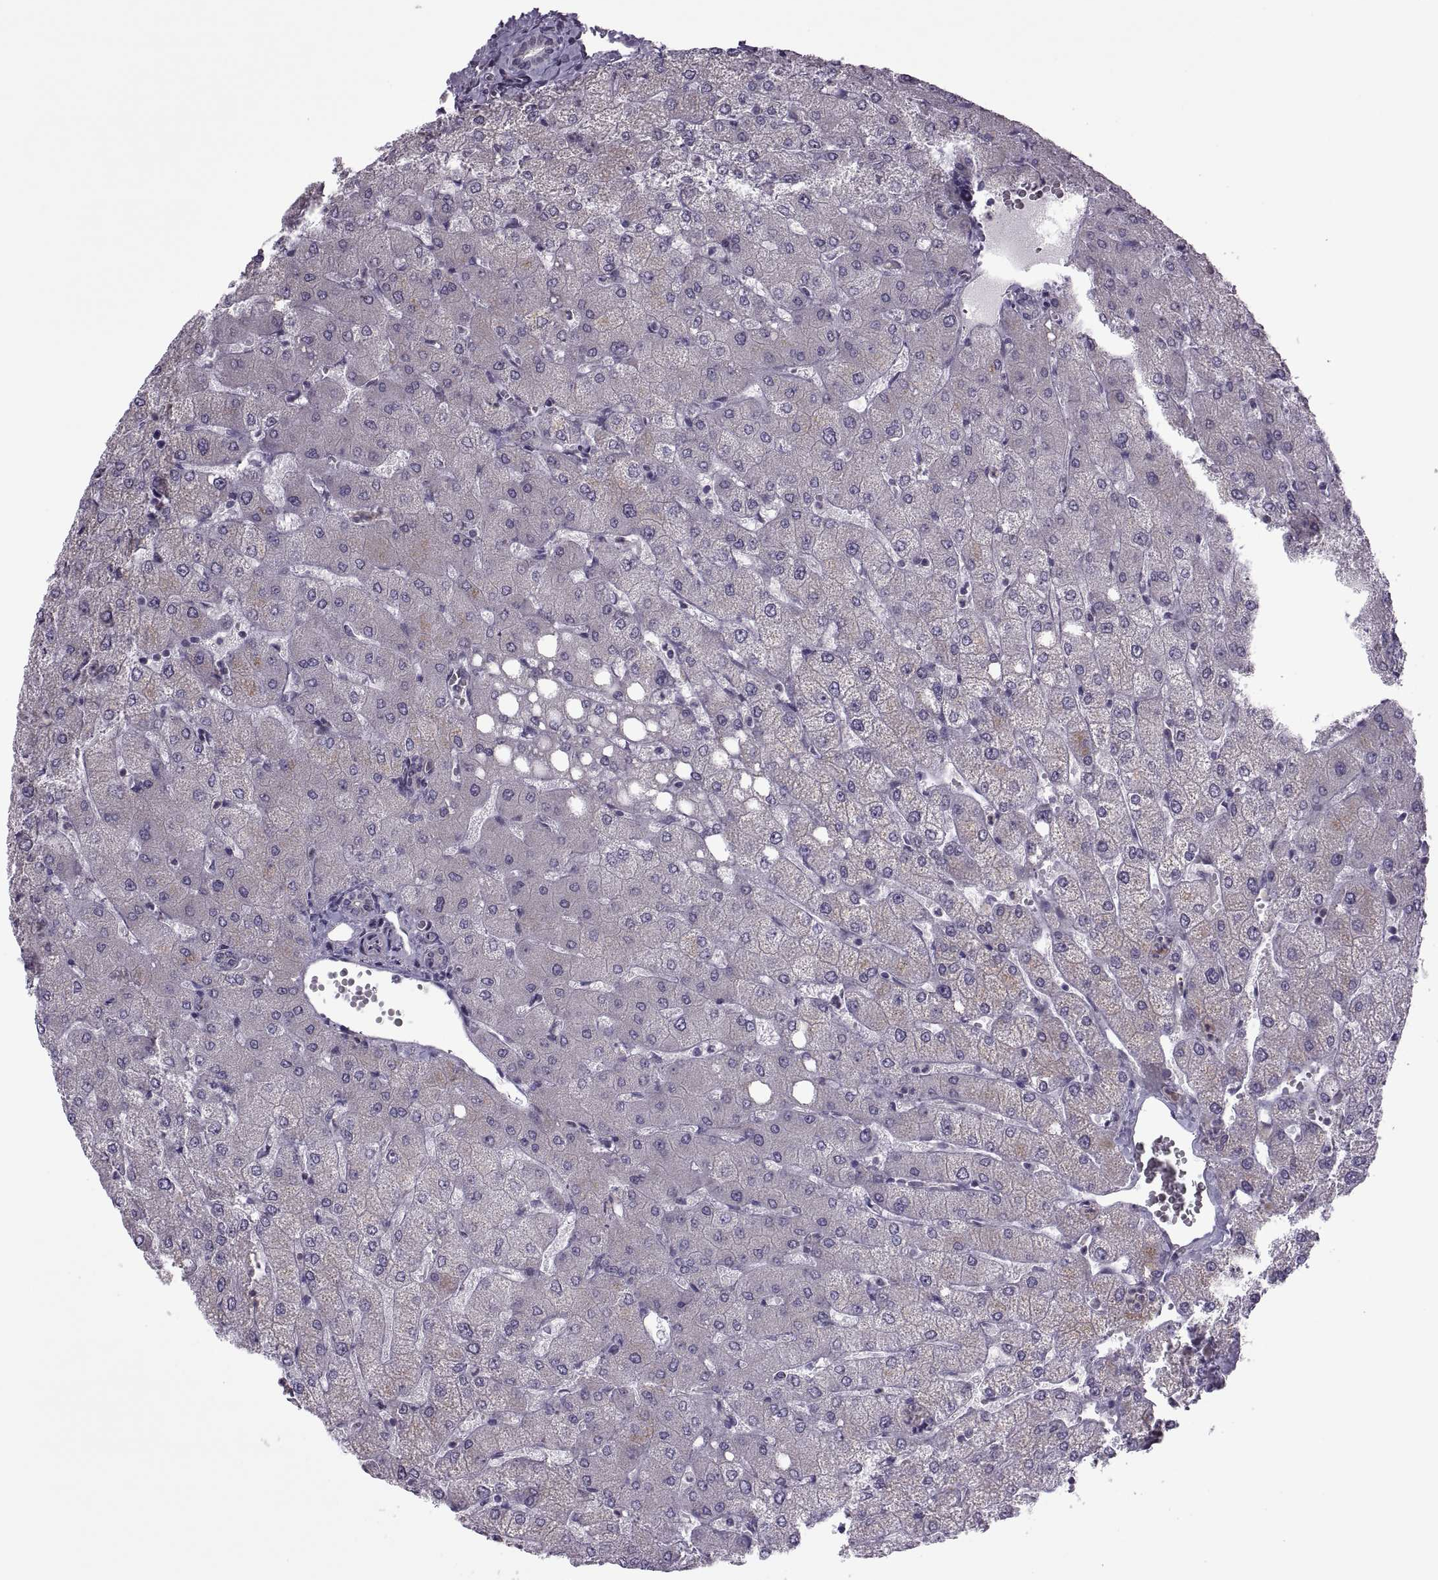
{"staining": {"intensity": "negative", "quantity": "none", "location": "none"}, "tissue": "liver", "cell_type": "Cholangiocytes", "image_type": "normal", "snomed": [{"axis": "morphology", "description": "Normal tissue, NOS"}, {"axis": "topography", "description": "Liver"}], "caption": "DAB immunohistochemical staining of normal human liver demonstrates no significant staining in cholangiocytes.", "gene": "ODF3", "patient": {"sex": "female", "age": 54}}